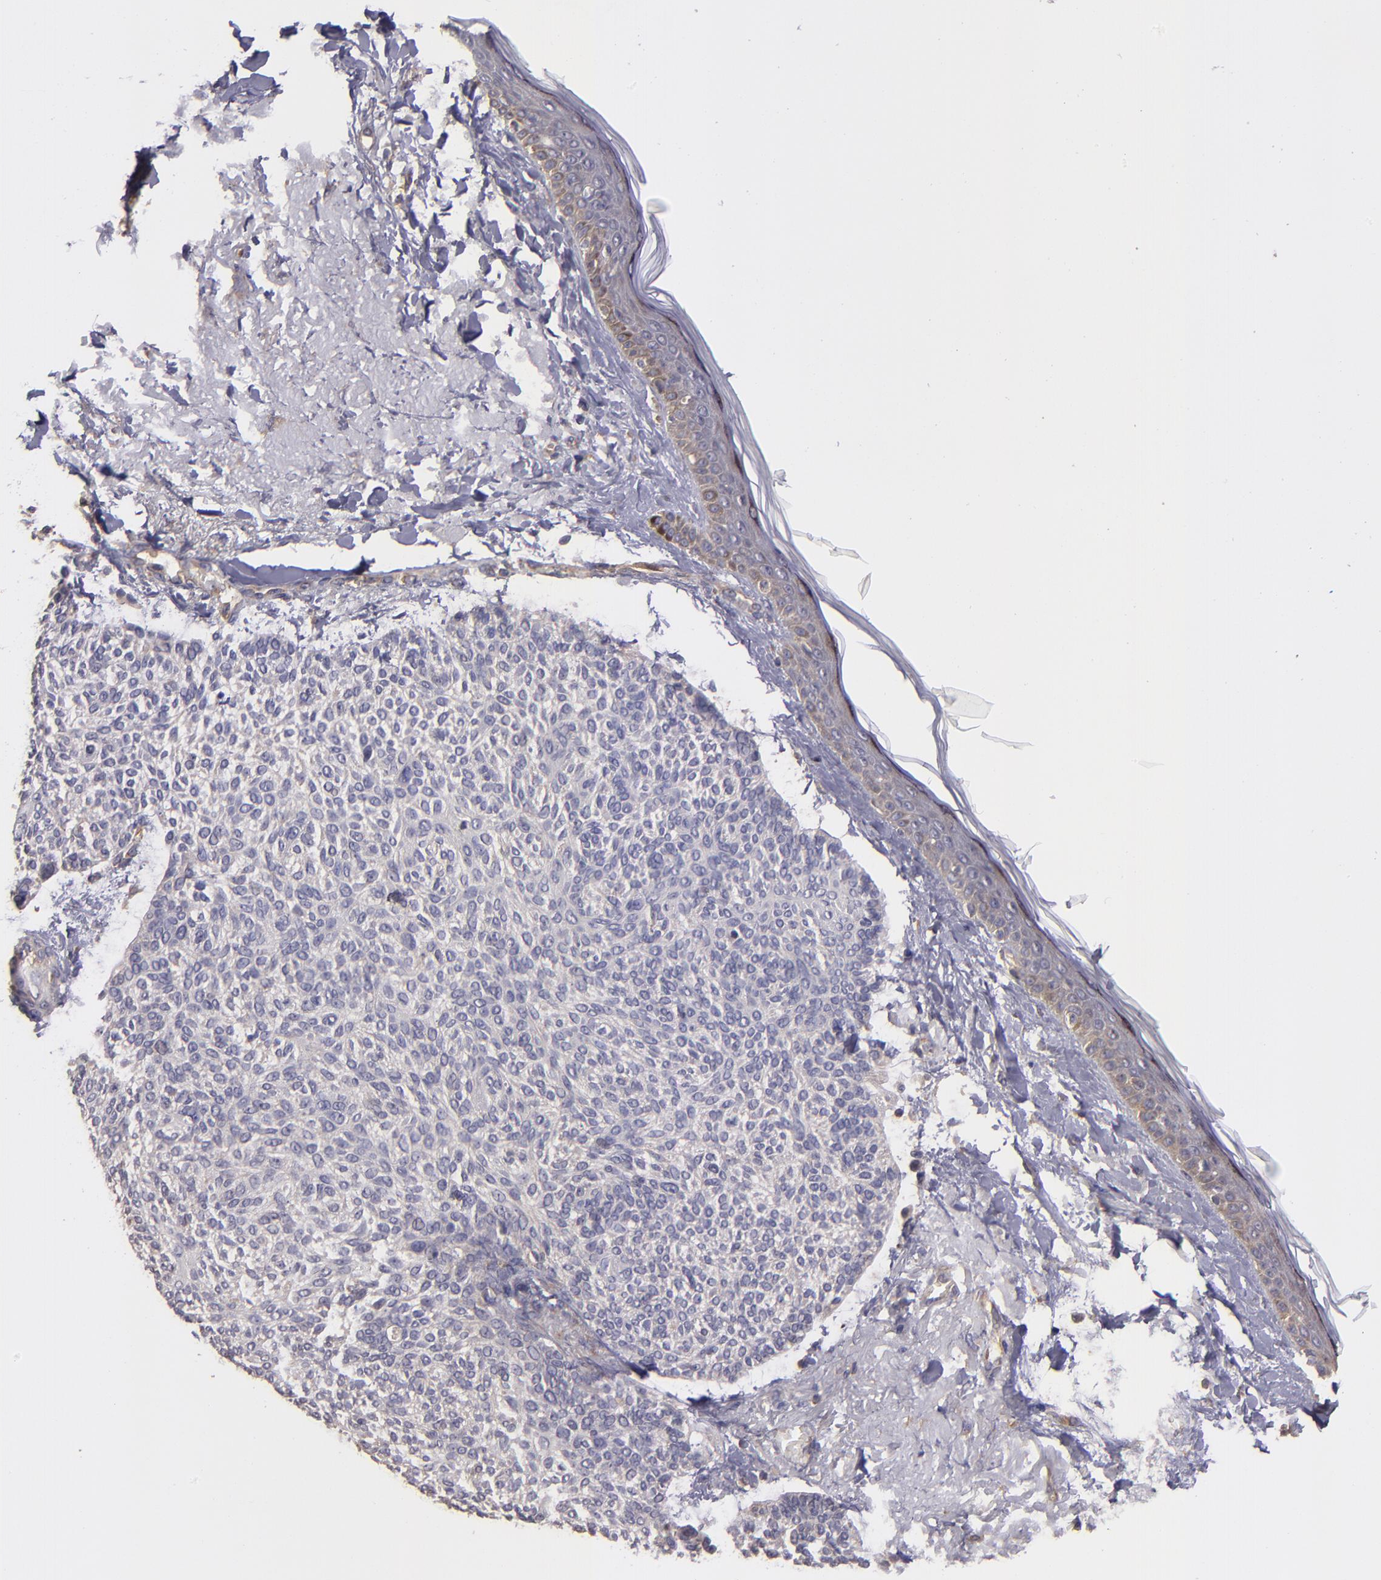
{"staining": {"intensity": "weak", "quantity": "<25%", "location": "cytoplasmic/membranous"}, "tissue": "skin cancer", "cell_type": "Tumor cells", "image_type": "cancer", "snomed": [{"axis": "morphology", "description": "Normal tissue, NOS"}, {"axis": "morphology", "description": "Basal cell carcinoma"}, {"axis": "topography", "description": "Skin"}], "caption": "Immunohistochemical staining of human skin cancer shows no significant positivity in tumor cells.", "gene": "CARS1", "patient": {"sex": "female", "age": 70}}